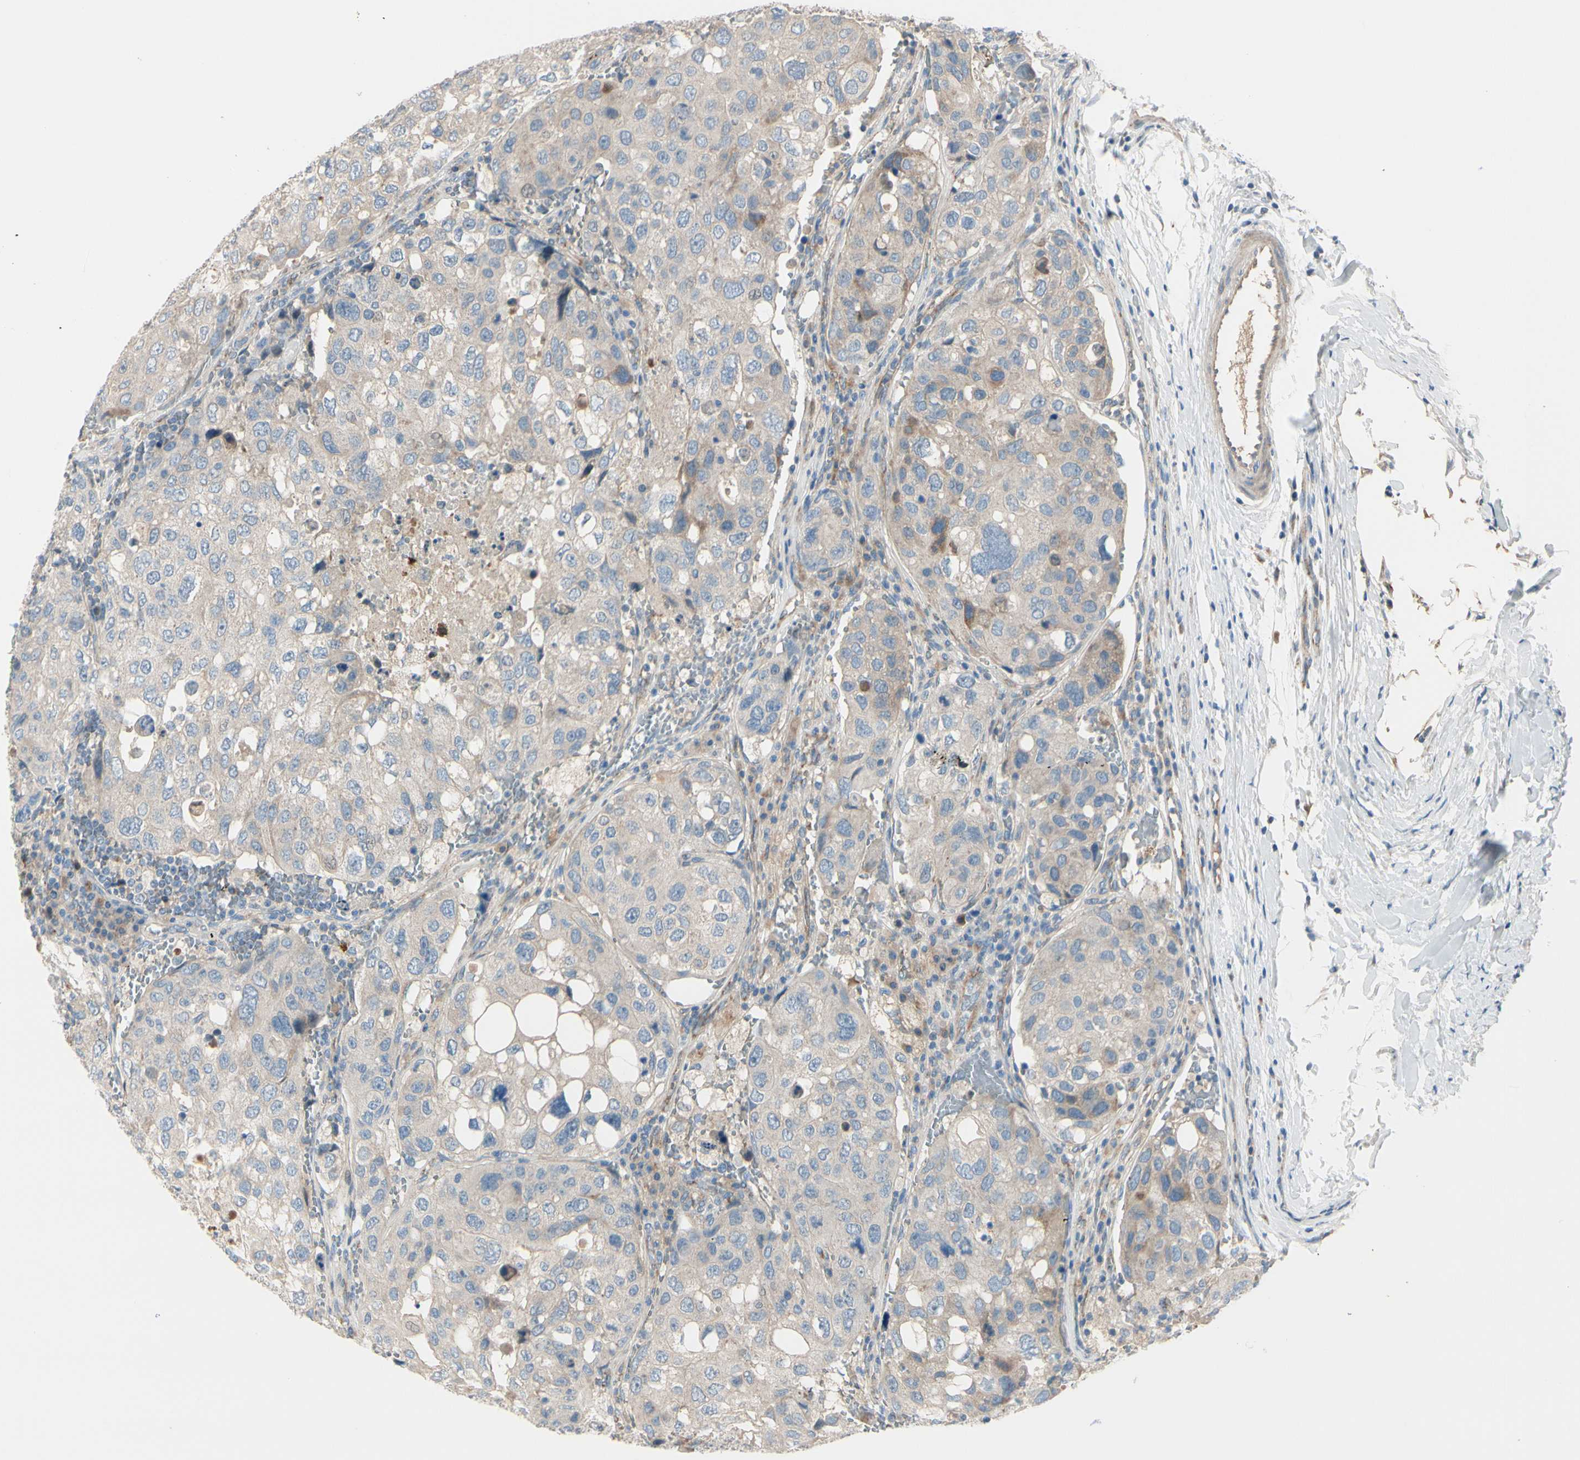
{"staining": {"intensity": "weak", "quantity": ">75%", "location": "cytoplasmic/membranous"}, "tissue": "urothelial cancer", "cell_type": "Tumor cells", "image_type": "cancer", "snomed": [{"axis": "morphology", "description": "Urothelial carcinoma, High grade"}, {"axis": "topography", "description": "Lymph node"}, {"axis": "topography", "description": "Urinary bladder"}], "caption": "A histopathology image of urothelial cancer stained for a protein displays weak cytoplasmic/membranous brown staining in tumor cells.", "gene": "EPHA3", "patient": {"sex": "male", "age": 51}}